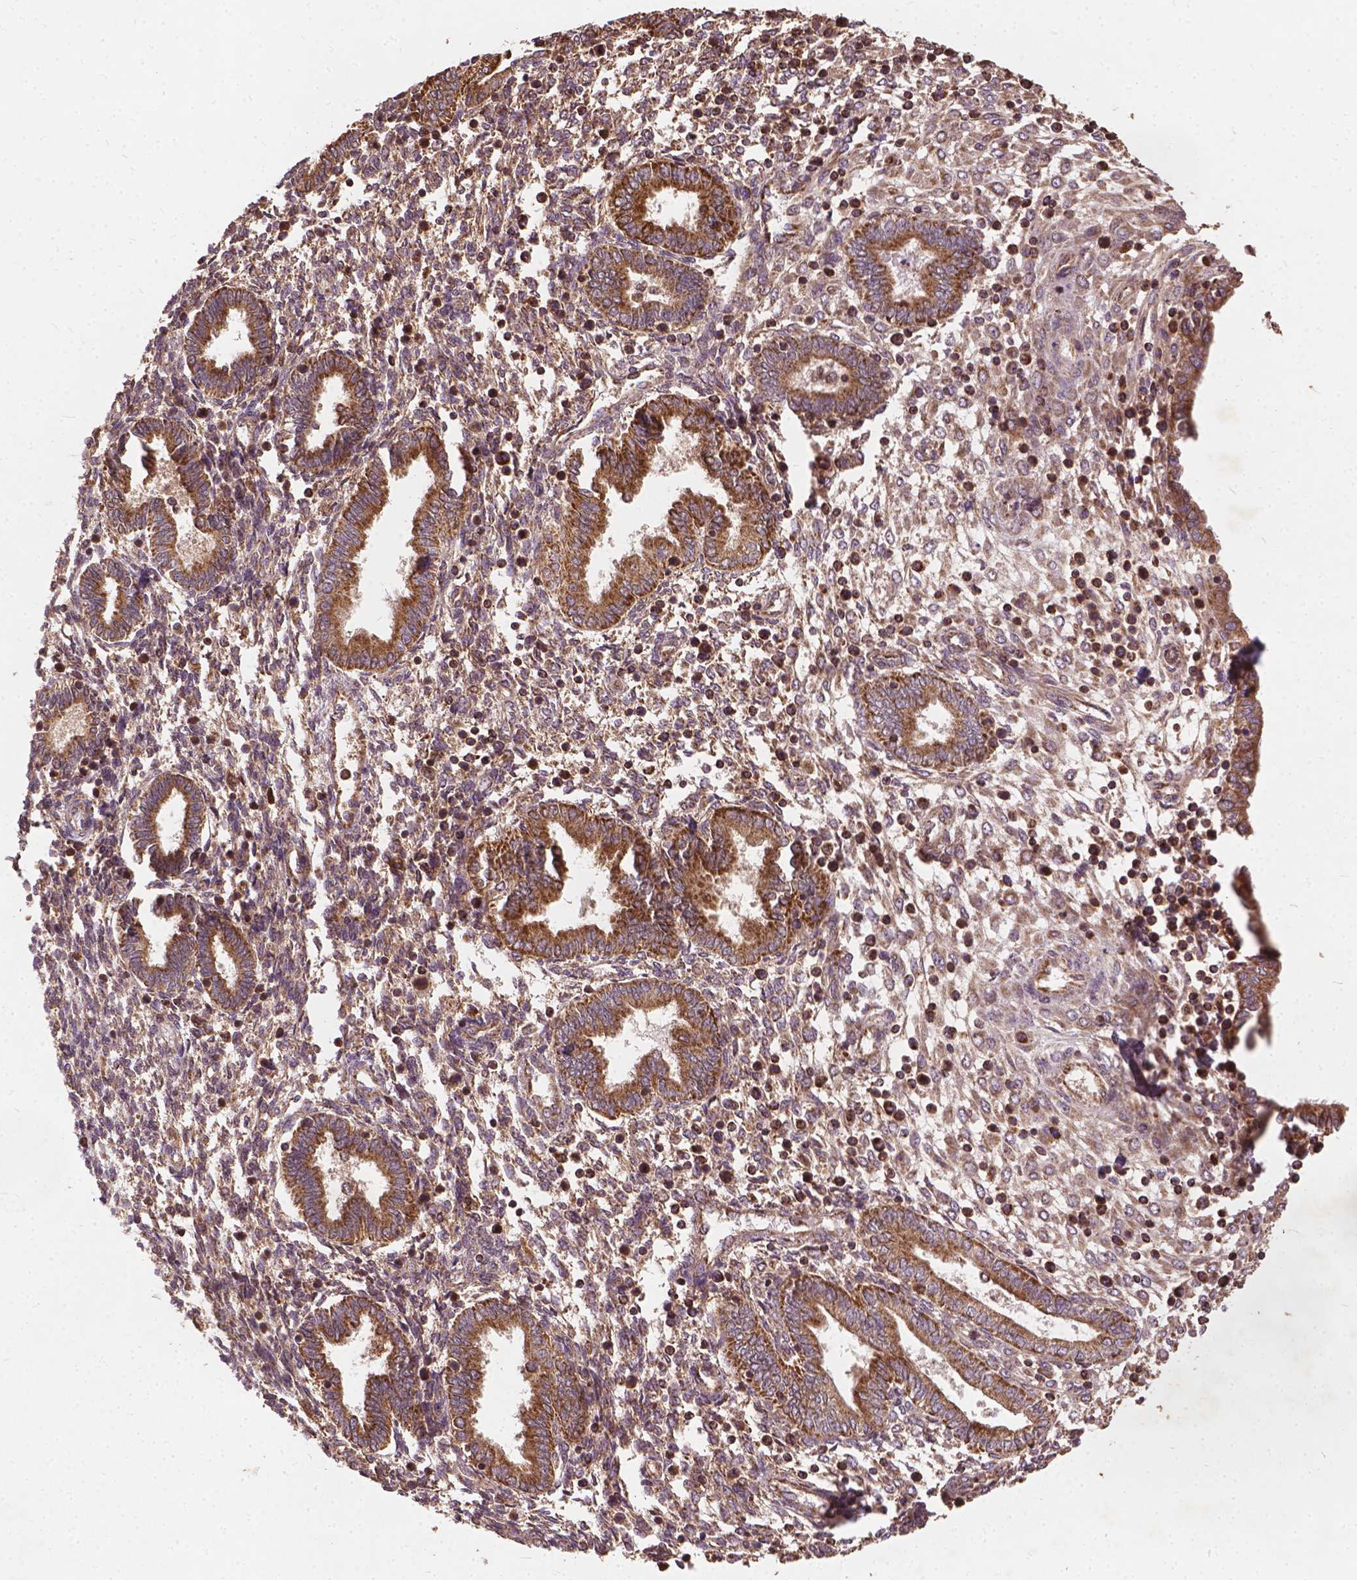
{"staining": {"intensity": "moderate", "quantity": ">75%", "location": "cytoplasmic/membranous"}, "tissue": "endometrium", "cell_type": "Cells in endometrial stroma", "image_type": "normal", "snomed": [{"axis": "morphology", "description": "Normal tissue, NOS"}, {"axis": "topography", "description": "Endometrium"}], "caption": "Protein expression analysis of normal endometrium displays moderate cytoplasmic/membranous positivity in about >75% of cells in endometrial stroma. (Stains: DAB in brown, nuclei in blue, Microscopy: brightfield microscopy at high magnification).", "gene": "UBXN2A", "patient": {"sex": "female", "age": 42}}